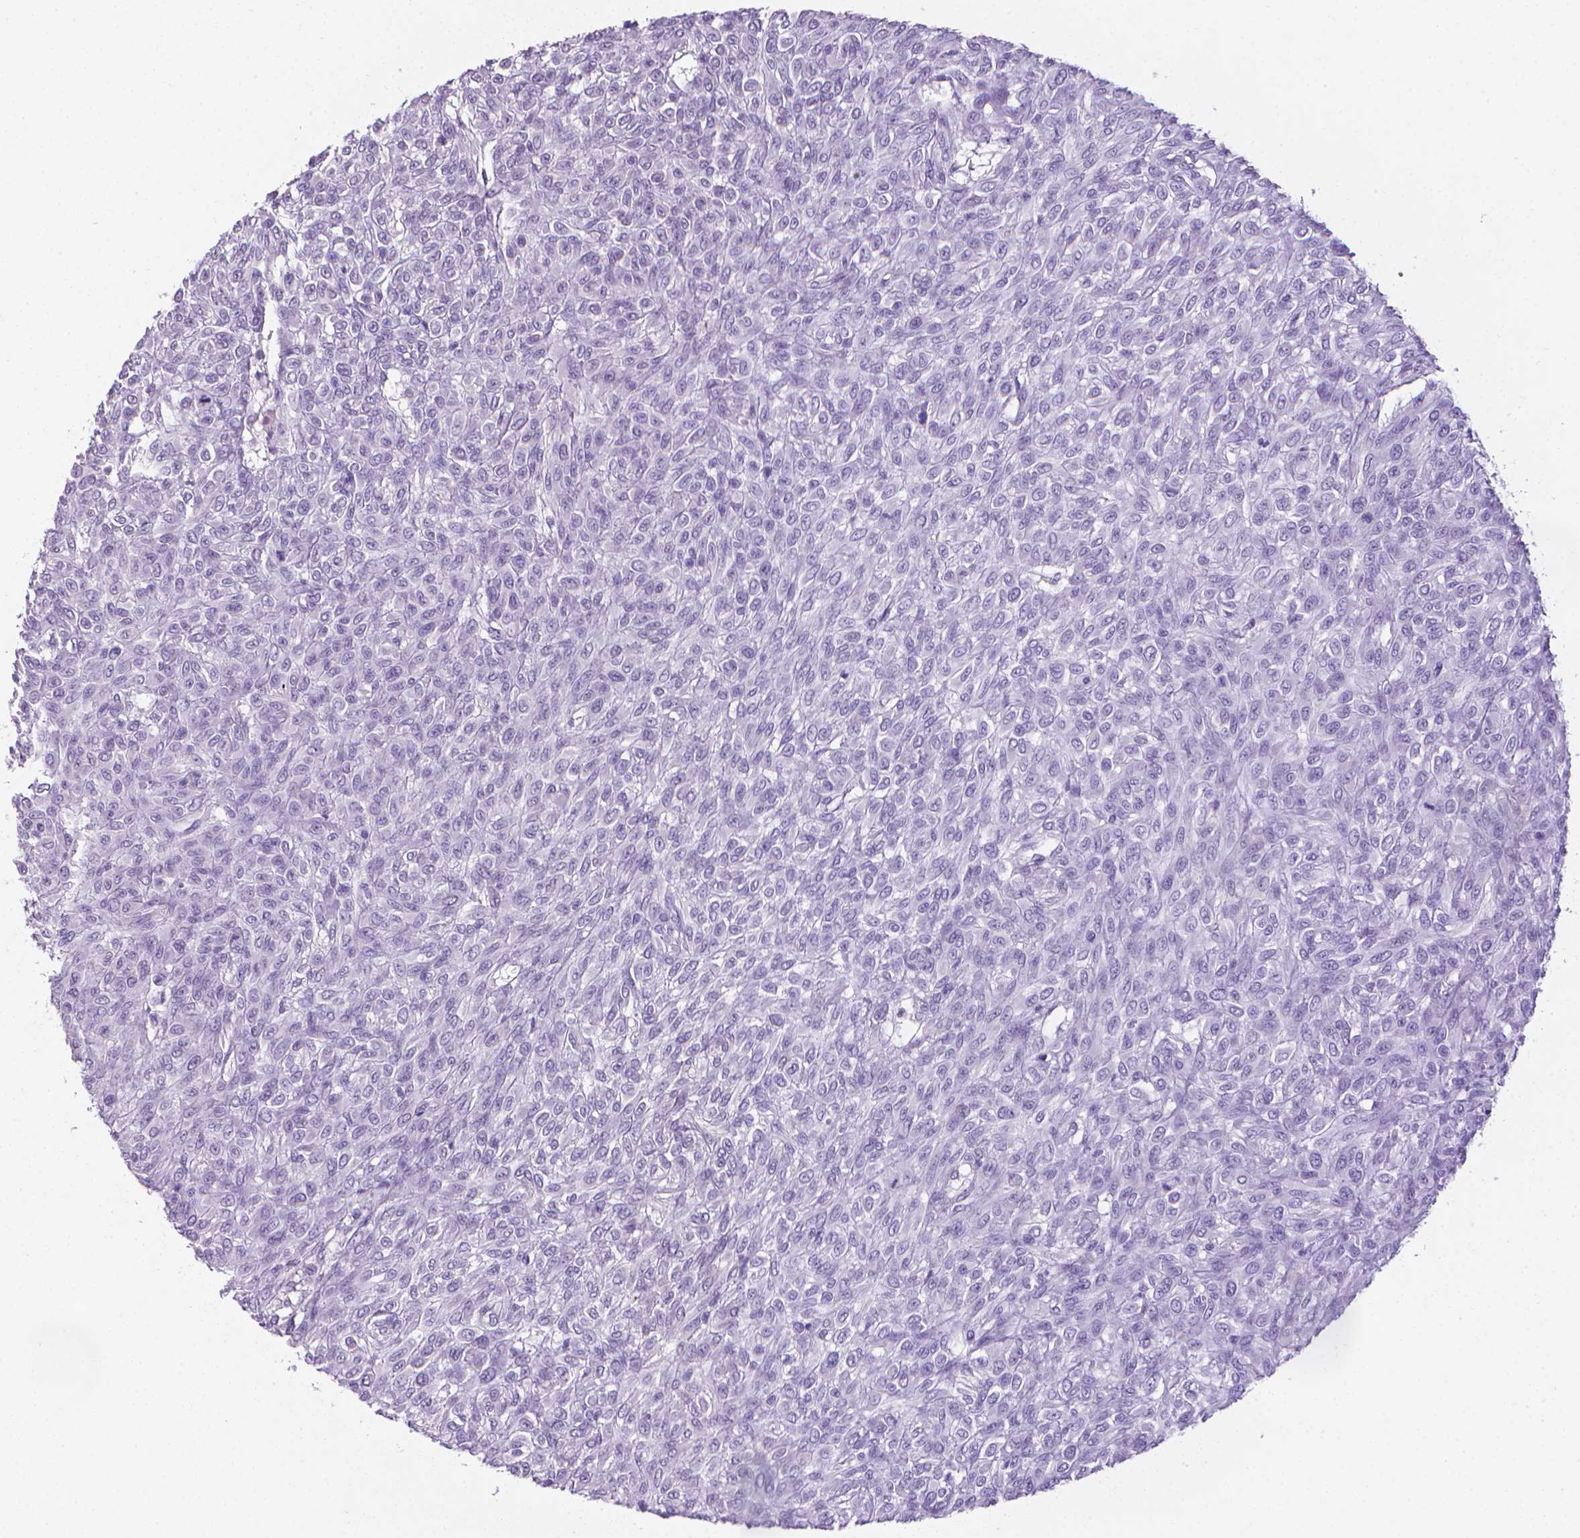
{"staining": {"intensity": "negative", "quantity": "none", "location": "none"}, "tissue": "renal cancer", "cell_type": "Tumor cells", "image_type": "cancer", "snomed": [{"axis": "morphology", "description": "Adenocarcinoma, NOS"}, {"axis": "topography", "description": "Kidney"}], "caption": "Human renal cancer stained for a protein using immunohistochemistry (IHC) reveals no staining in tumor cells.", "gene": "XPNPEP2", "patient": {"sex": "male", "age": 58}}